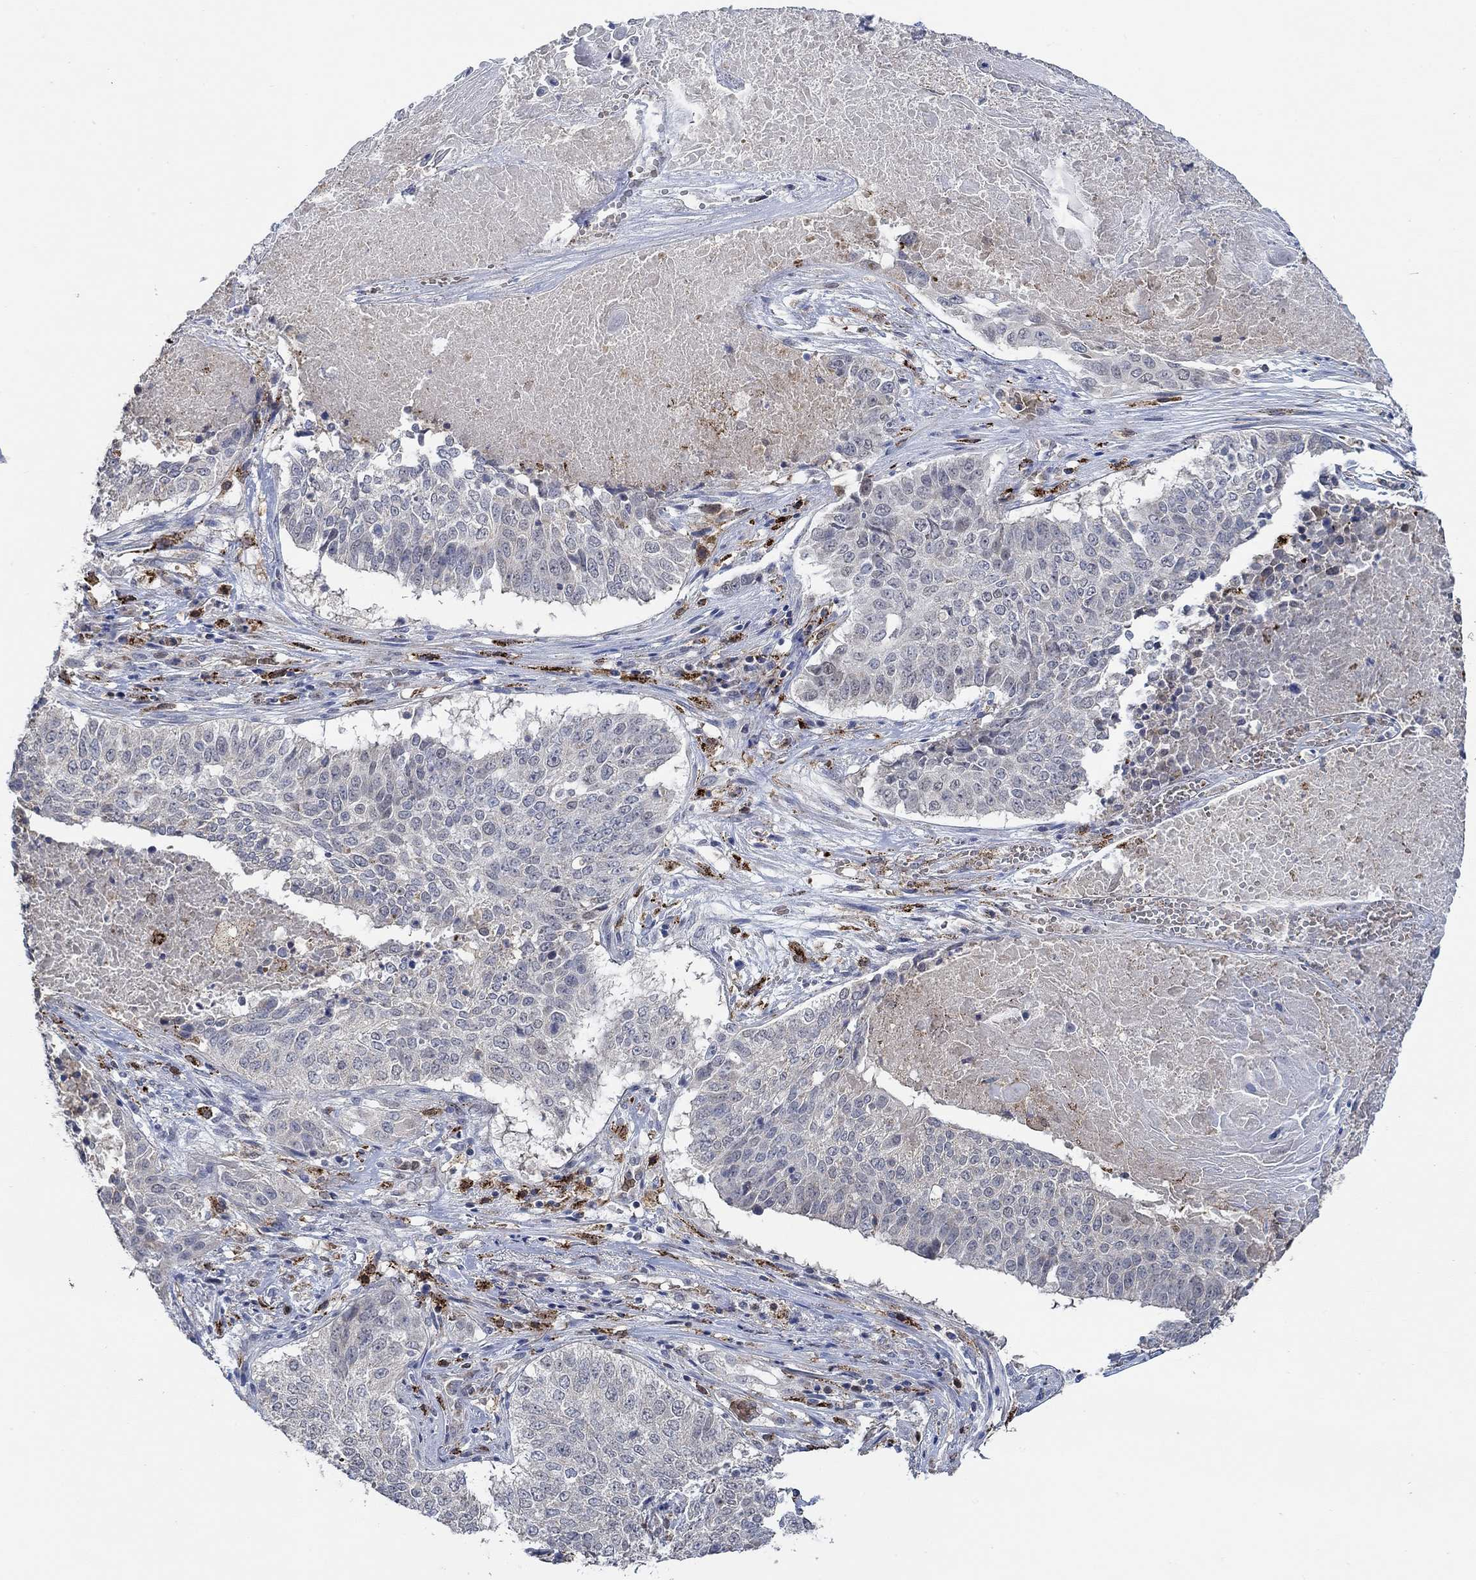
{"staining": {"intensity": "negative", "quantity": "none", "location": "none"}, "tissue": "lung cancer", "cell_type": "Tumor cells", "image_type": "cancer", "snomed": [{"axis": "morphology", "description": "Squamous cell carcinoma, NOS"}, {"axis": "topography", "description": "Lung"}], "caption": "Human squamous cell carcinoma (lung) stained for a protein using immunohistochemistry (IHC) displays no expression in tumor cells.", "gene": "MPP1", "patient": {"sex": "male", "age": 64}}